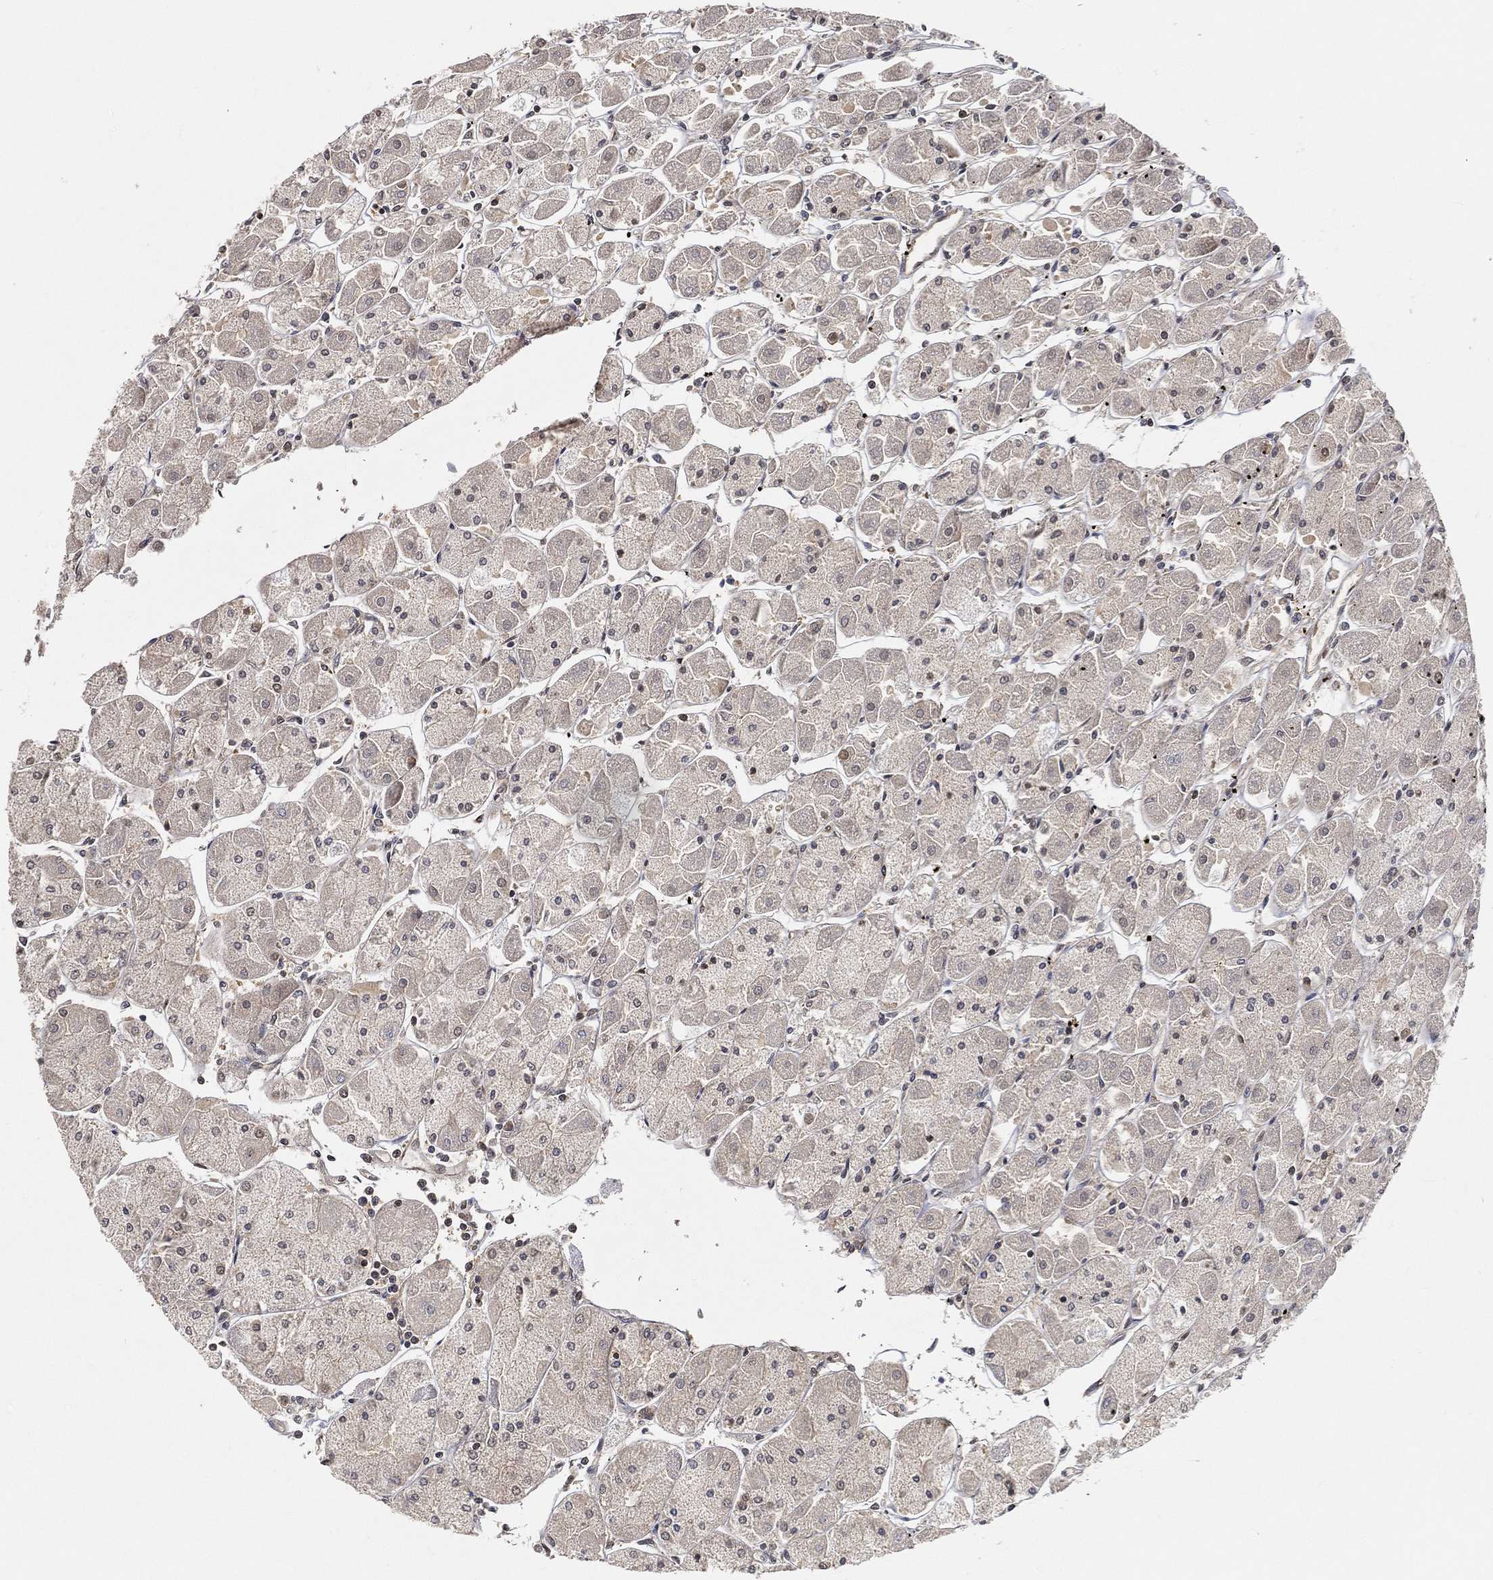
{"staining": {"intensity": "weak", "quantity": "<25%", "location": "cytoplasmic/membranous"}, "tissue": "stomach", "cell_type": "Glandular cells", "image_type": "normal", "snomed": [{"axis": "morphology", "description": "Normal tissue, NOS"}, {"axis": "topography", "description": "Stomach"}], "caption": "High magnification brightfield microscopy of unremarkable stomach stained with DAB (brown) and counterstained with hematoxylin (blue): glandular cells show no significant expression. (DAB (3,3'-diaminobenzidine) immunohistochemistry, high magnification).", "gene": "MAPK1", "patient": {"sex": "male", "age": 70}}